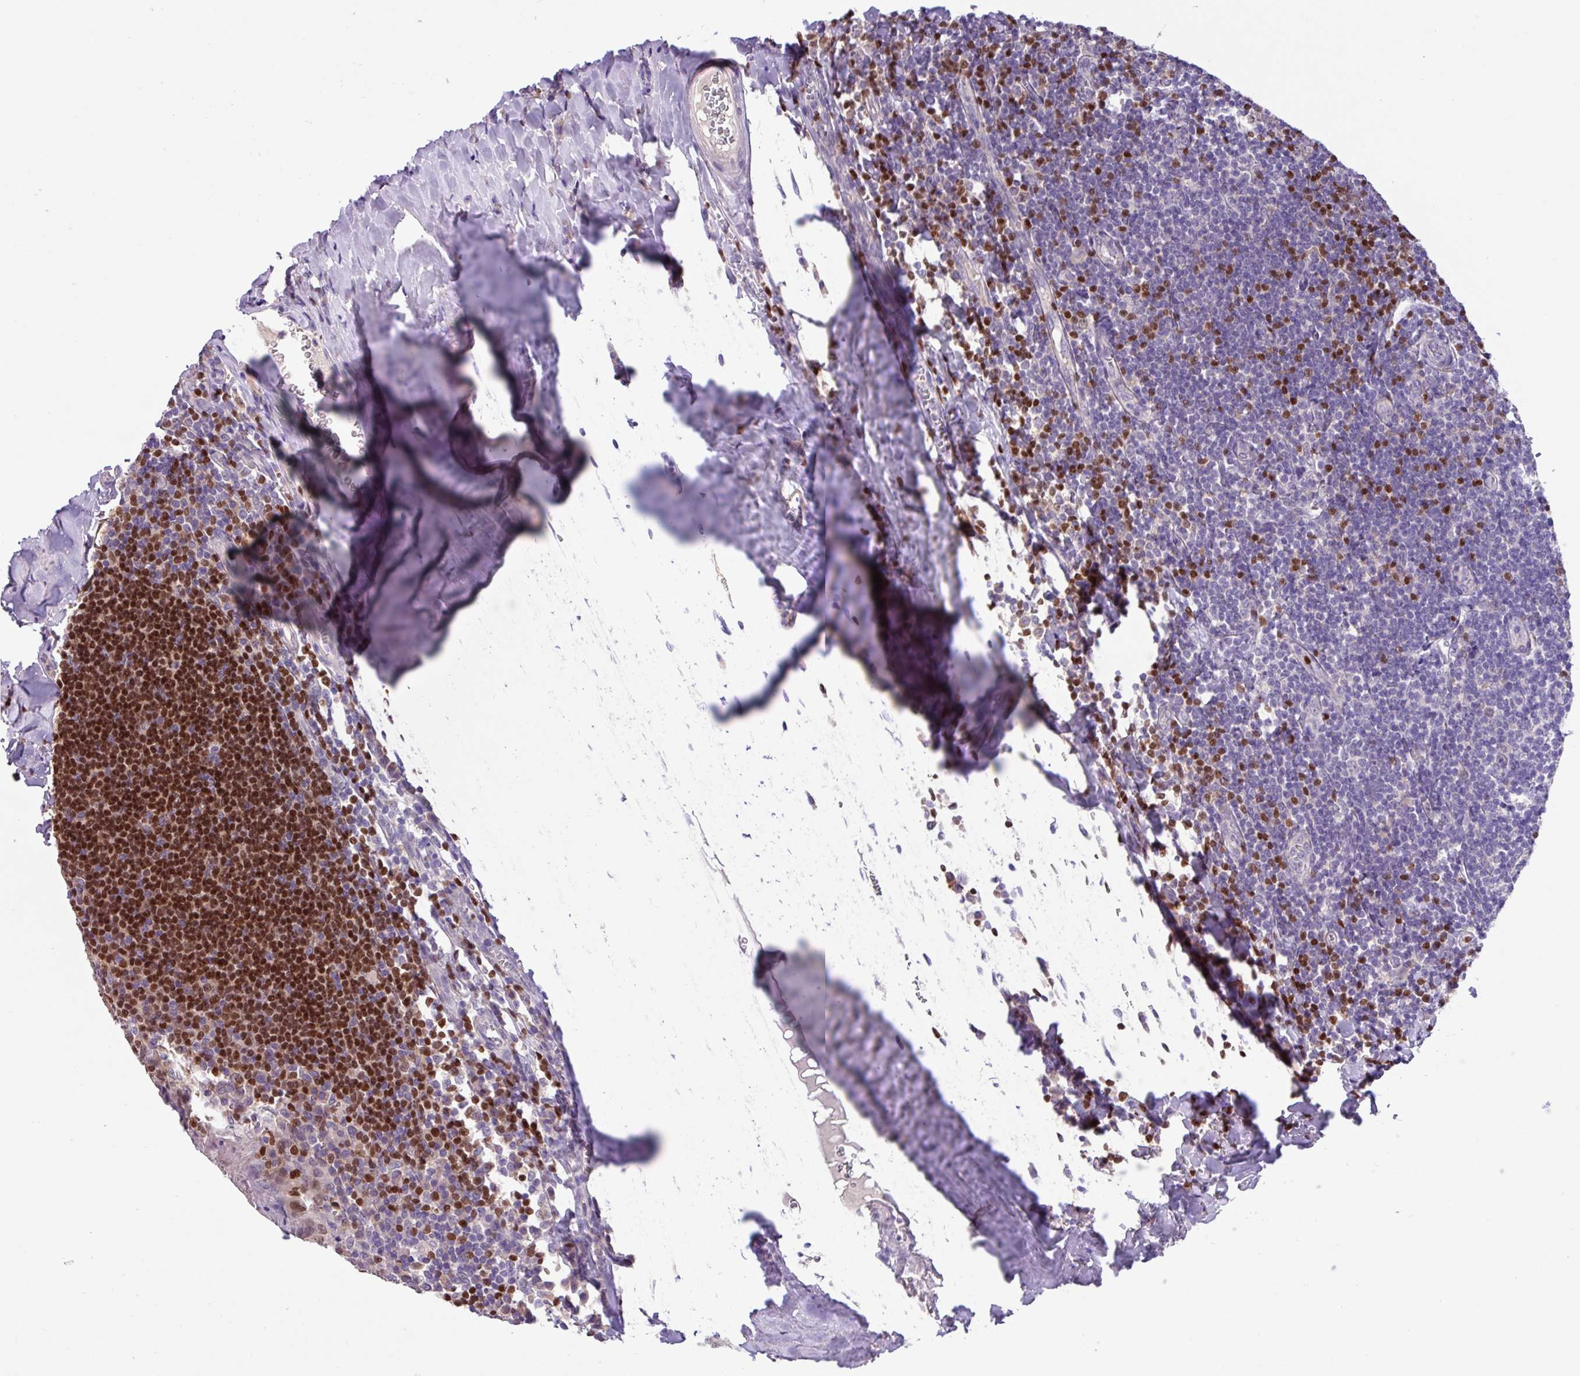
{"staining": {"intensity": "strong", "quantity": ">75%", "location": "nuclear"}, "tissue": "tonsil", "cell_type": "Germinal center cells", "image_type": "normal", "snomed": [{"axis": "morphology", "description": "Normal tissue, NOS"}, {"axis": "topography", "description": "Tonsil"}], "caption": "Germinal center cells reveal high levels of strong nuclear positivity in about >75% of cells in normal tonsil. (Brightfield microscopy of DAB IHC at high magnification).", "gene": "PAX8", "patient": {"sex": "male", "age": 27}}